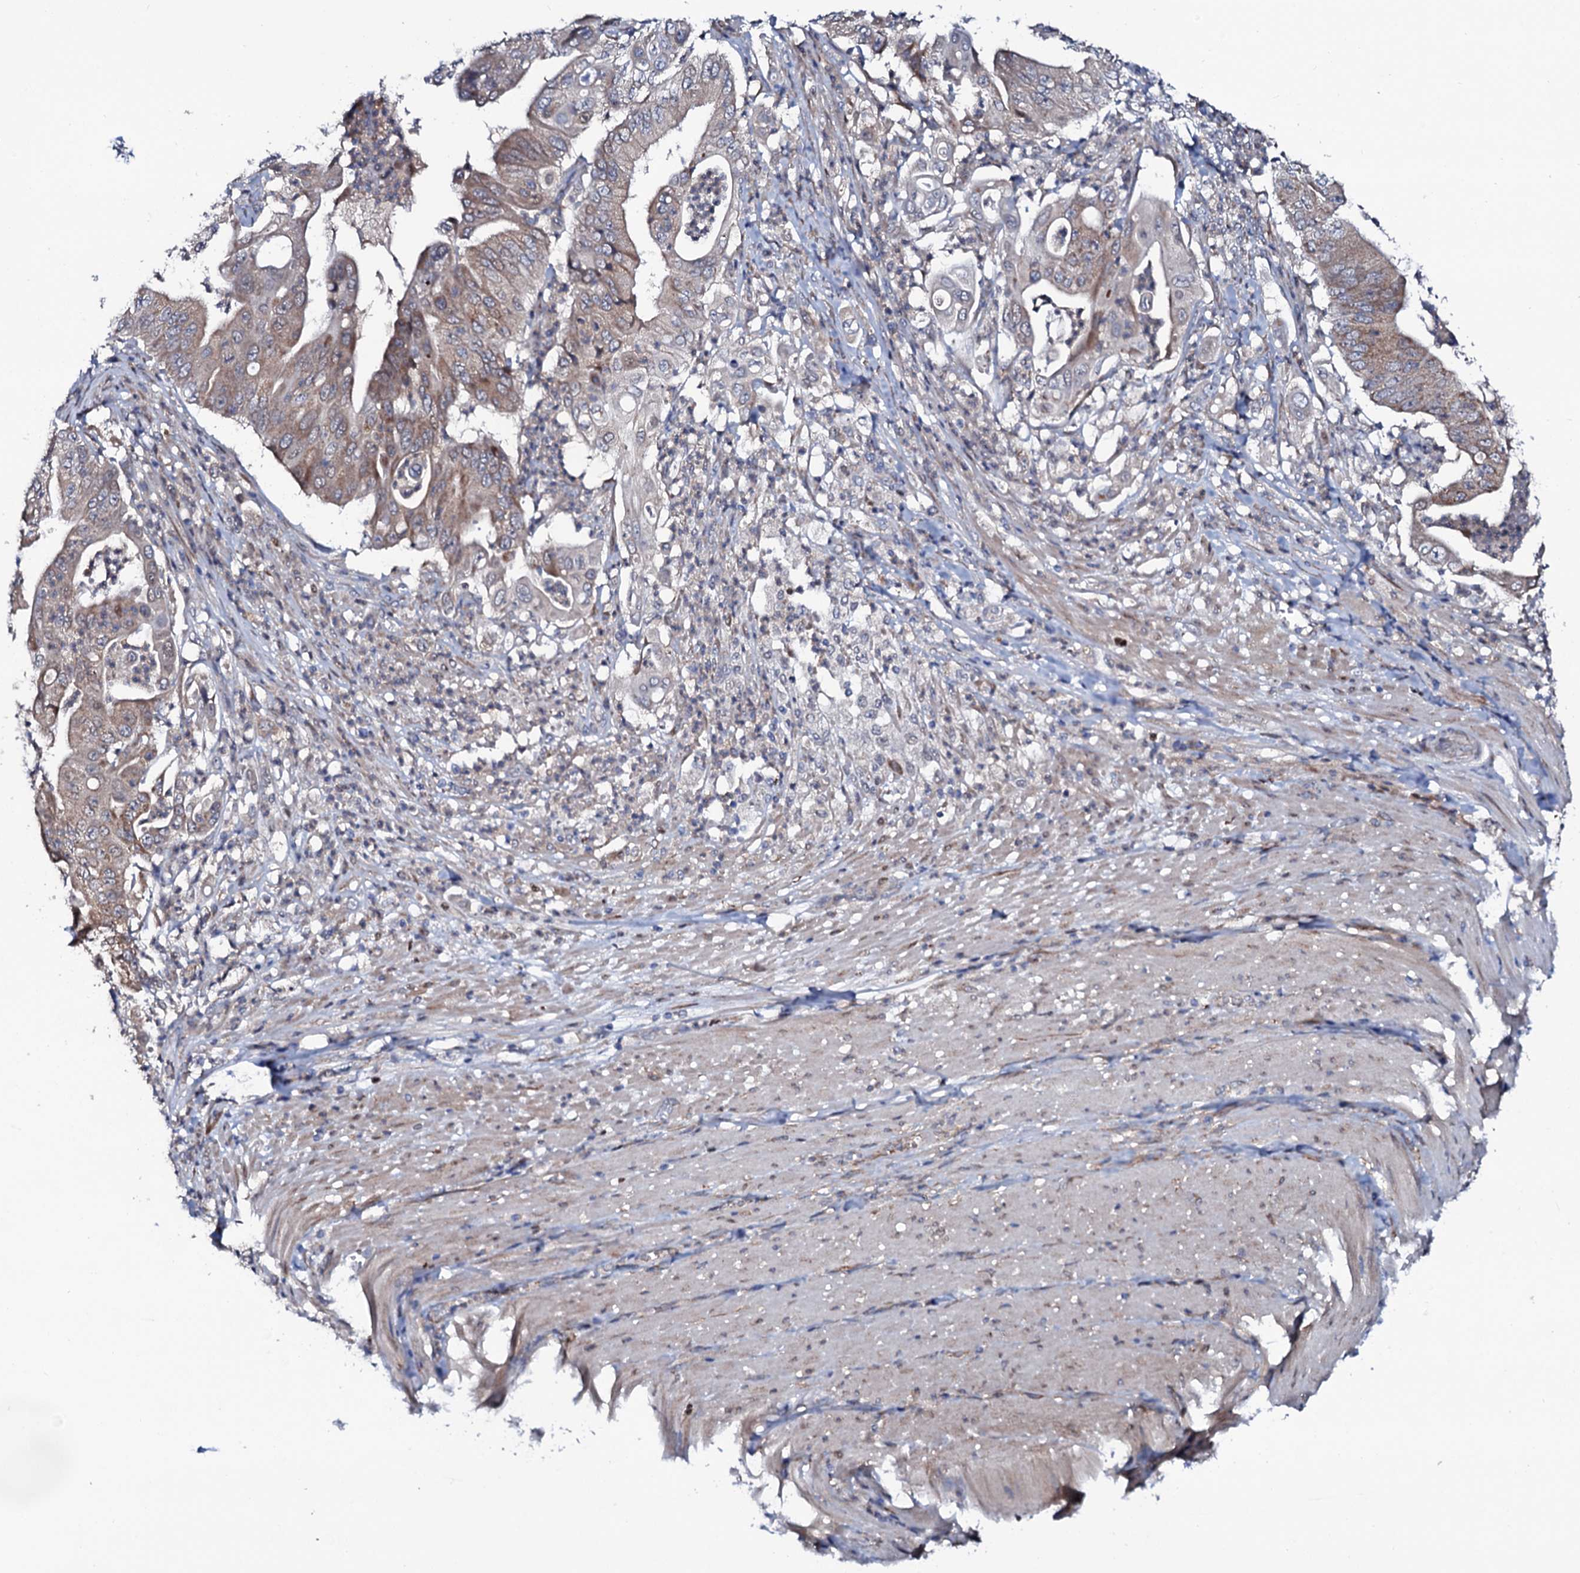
{"staining": {"intensity": "moderate", "quantity": "<25%", "location": "cytoplasmic/membranous"}, "tissue": "pancreatic cancer", "cell_type": "Tumor cells", "image_type": "cancer", "snomed": [{"axis": "morphology", "description": "Adenocarcinoma, NOS"}, {"axis": "topography", "description": "Pancreas"}], "caption": "Protein staining demonstrates moderate cytoplasmic/membranous staining in about <25% of tumor cells in pancreatic cancer (adenocarcinoma).", "gene": "PPP1R3D", "patient": {"sex": "female", "age": 77}}